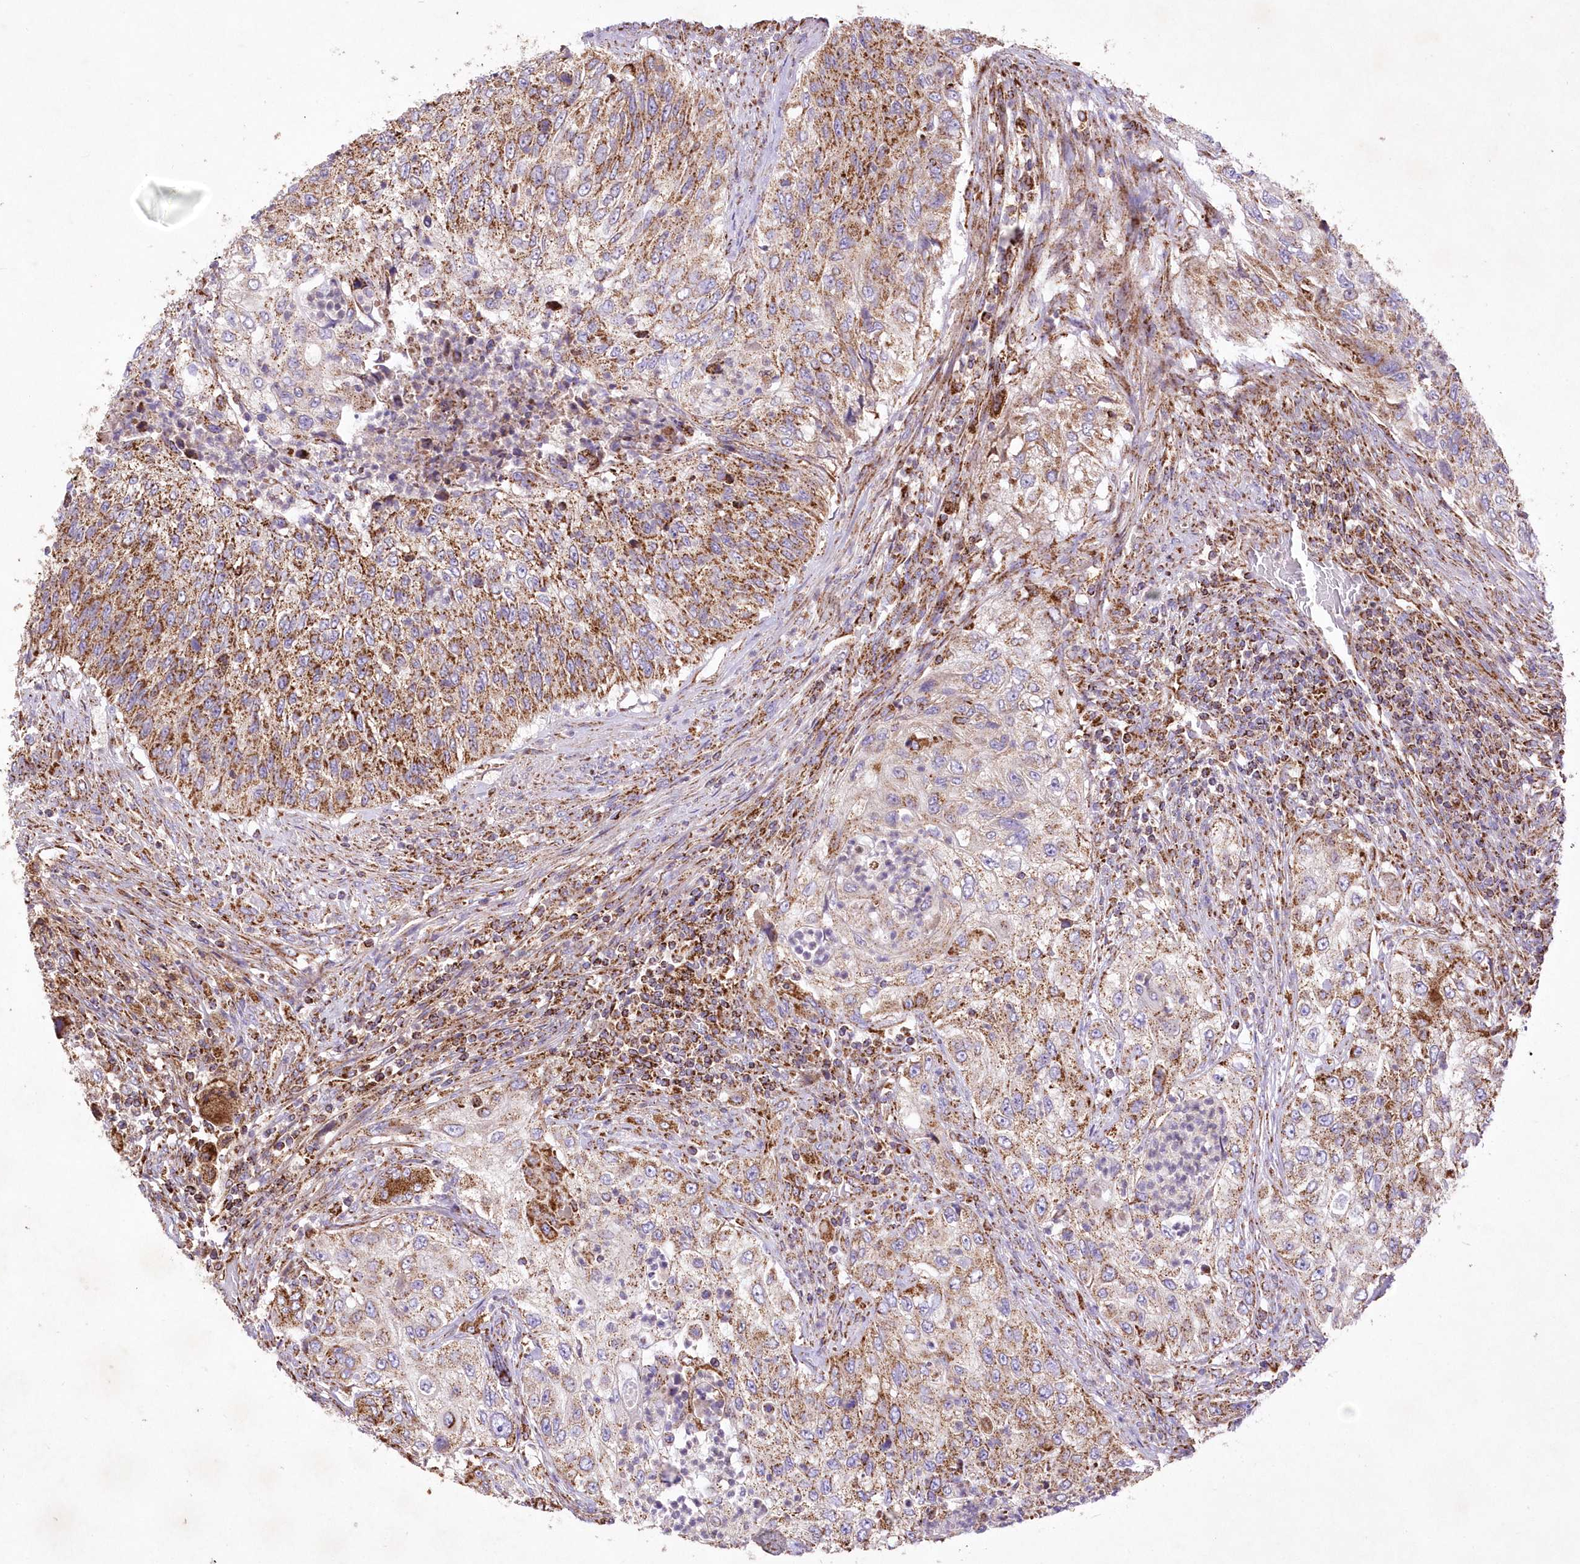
{"staining": {"intensity": "moderate", "quantity": ">75%", "location": "cytoplasmic/membranous"}, "tissue": "urothelial cancer", "cell_type": "Tumor cells", "image_type": "cancer", "snomed": [{"axis": "morphology", "description": "Urothelial carcinoma, High grade"}, {"axis": "topography", "description": "Urinary bladder"}], "caption": "Urothelial cancer stained with IHC demonstrates moderate cytoplasmic/membranous expression in about >75% of tumor cells. The staining was performed using DAB, with brown indicating positive protein expression. Nuclei are stained blue with hematoxylin.", "gene": "ASNSD1", "patient": {"sex": "female", "age": 60}}